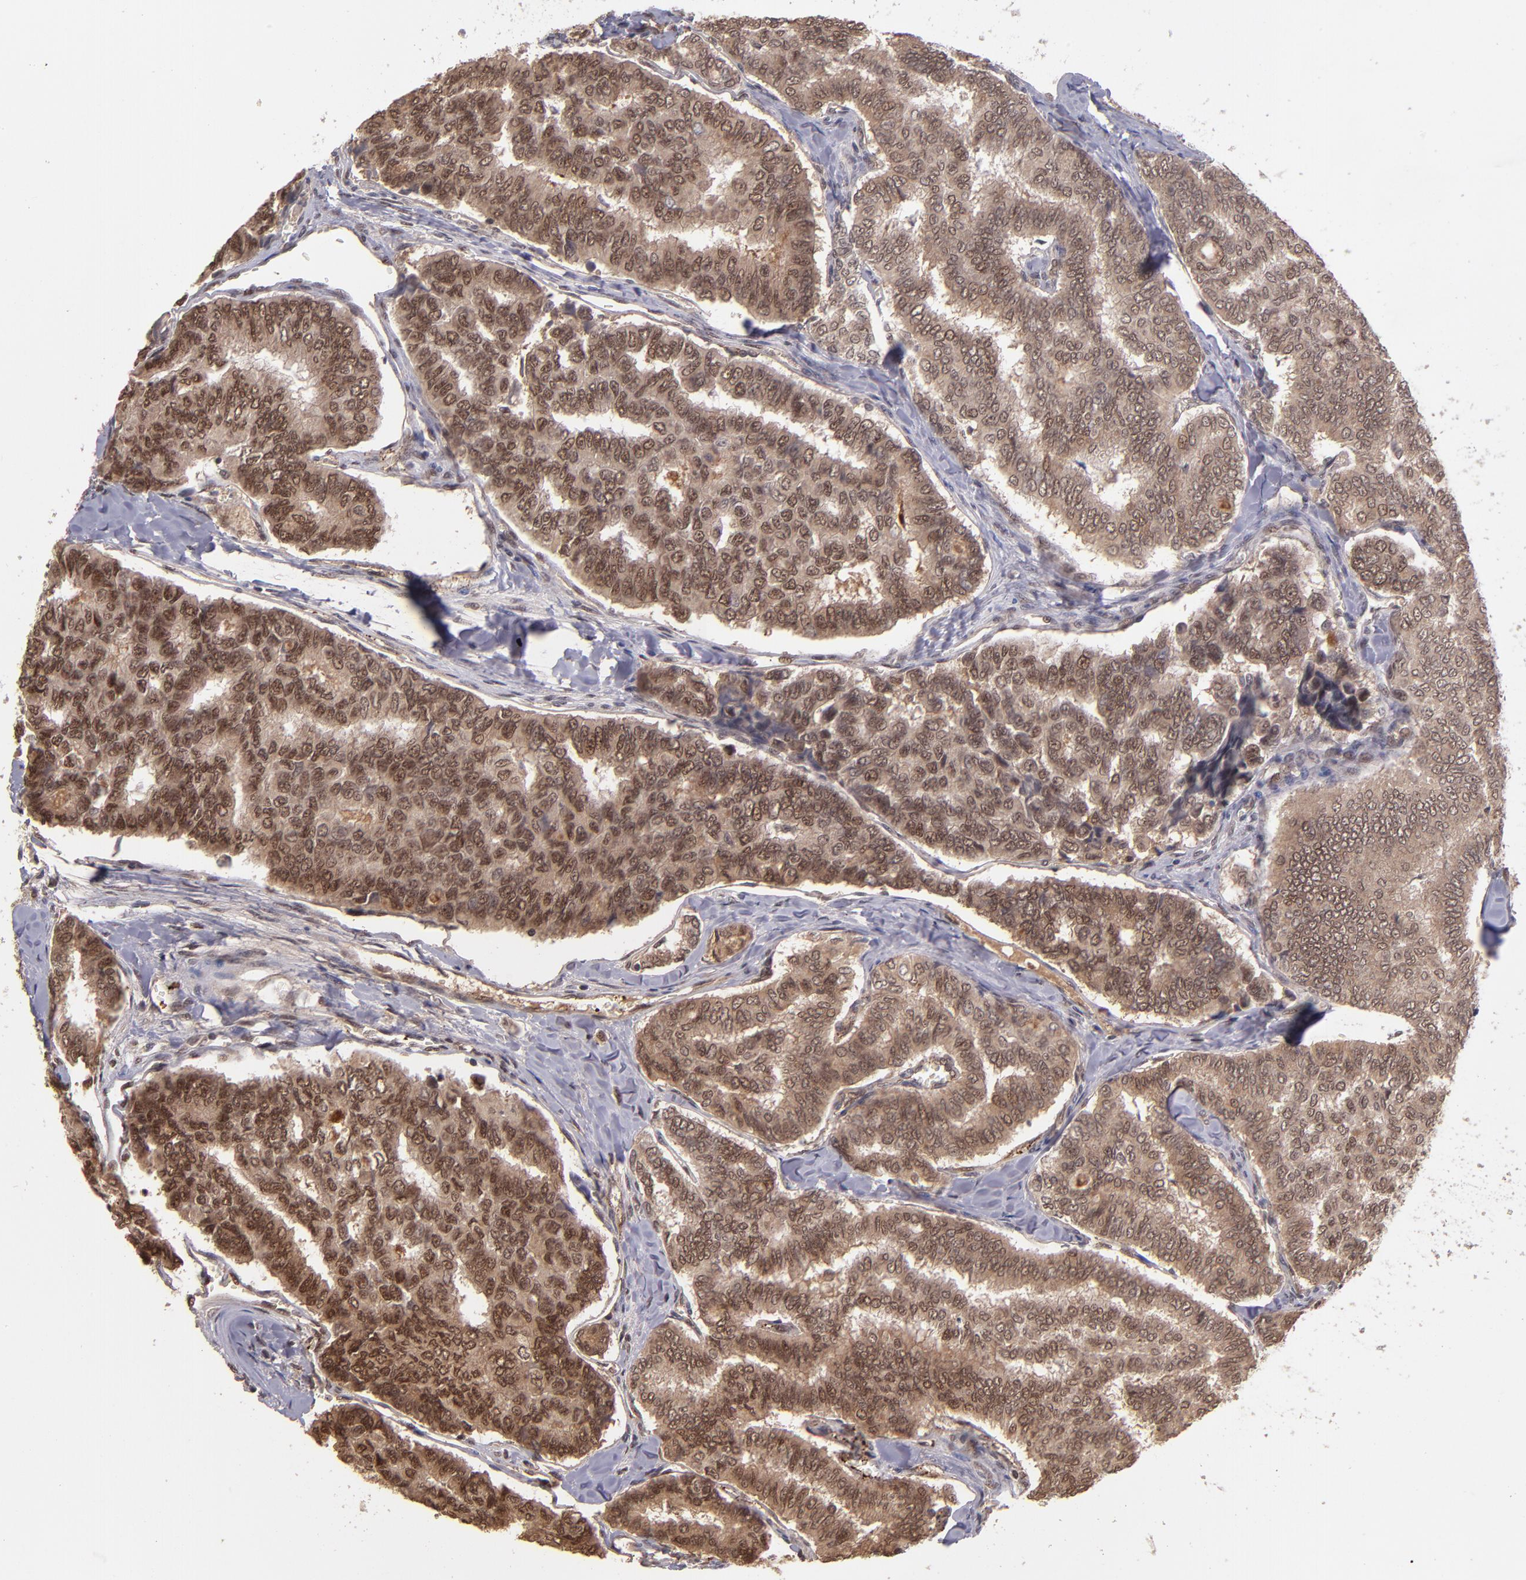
{"staining": {"intensity": "moderate", "quantity": ">75%", "location": "cytoplasmic/membranous,nuclear"}, "tissue": "thyroid cancer", "cell_type": "Tumor cells", "image_type": "cancer", "snomed": [{"axis": "morphology", "description": "Papillary adenocarcinoma, NOS"}, {"axis": "topography", "description": "Thyroid gland"}], "caption": "This image shows thyroid cancer stained with immunohistochemistry (IHC) to label a protein in brown. The cytoplasmic/membranous and nuclear of tumor cells show moderate positivity for the protein. Nuclei are counter-stained blue.", "gene": "ABHD12B", "patient": {"sex": "female", "age": 35}}